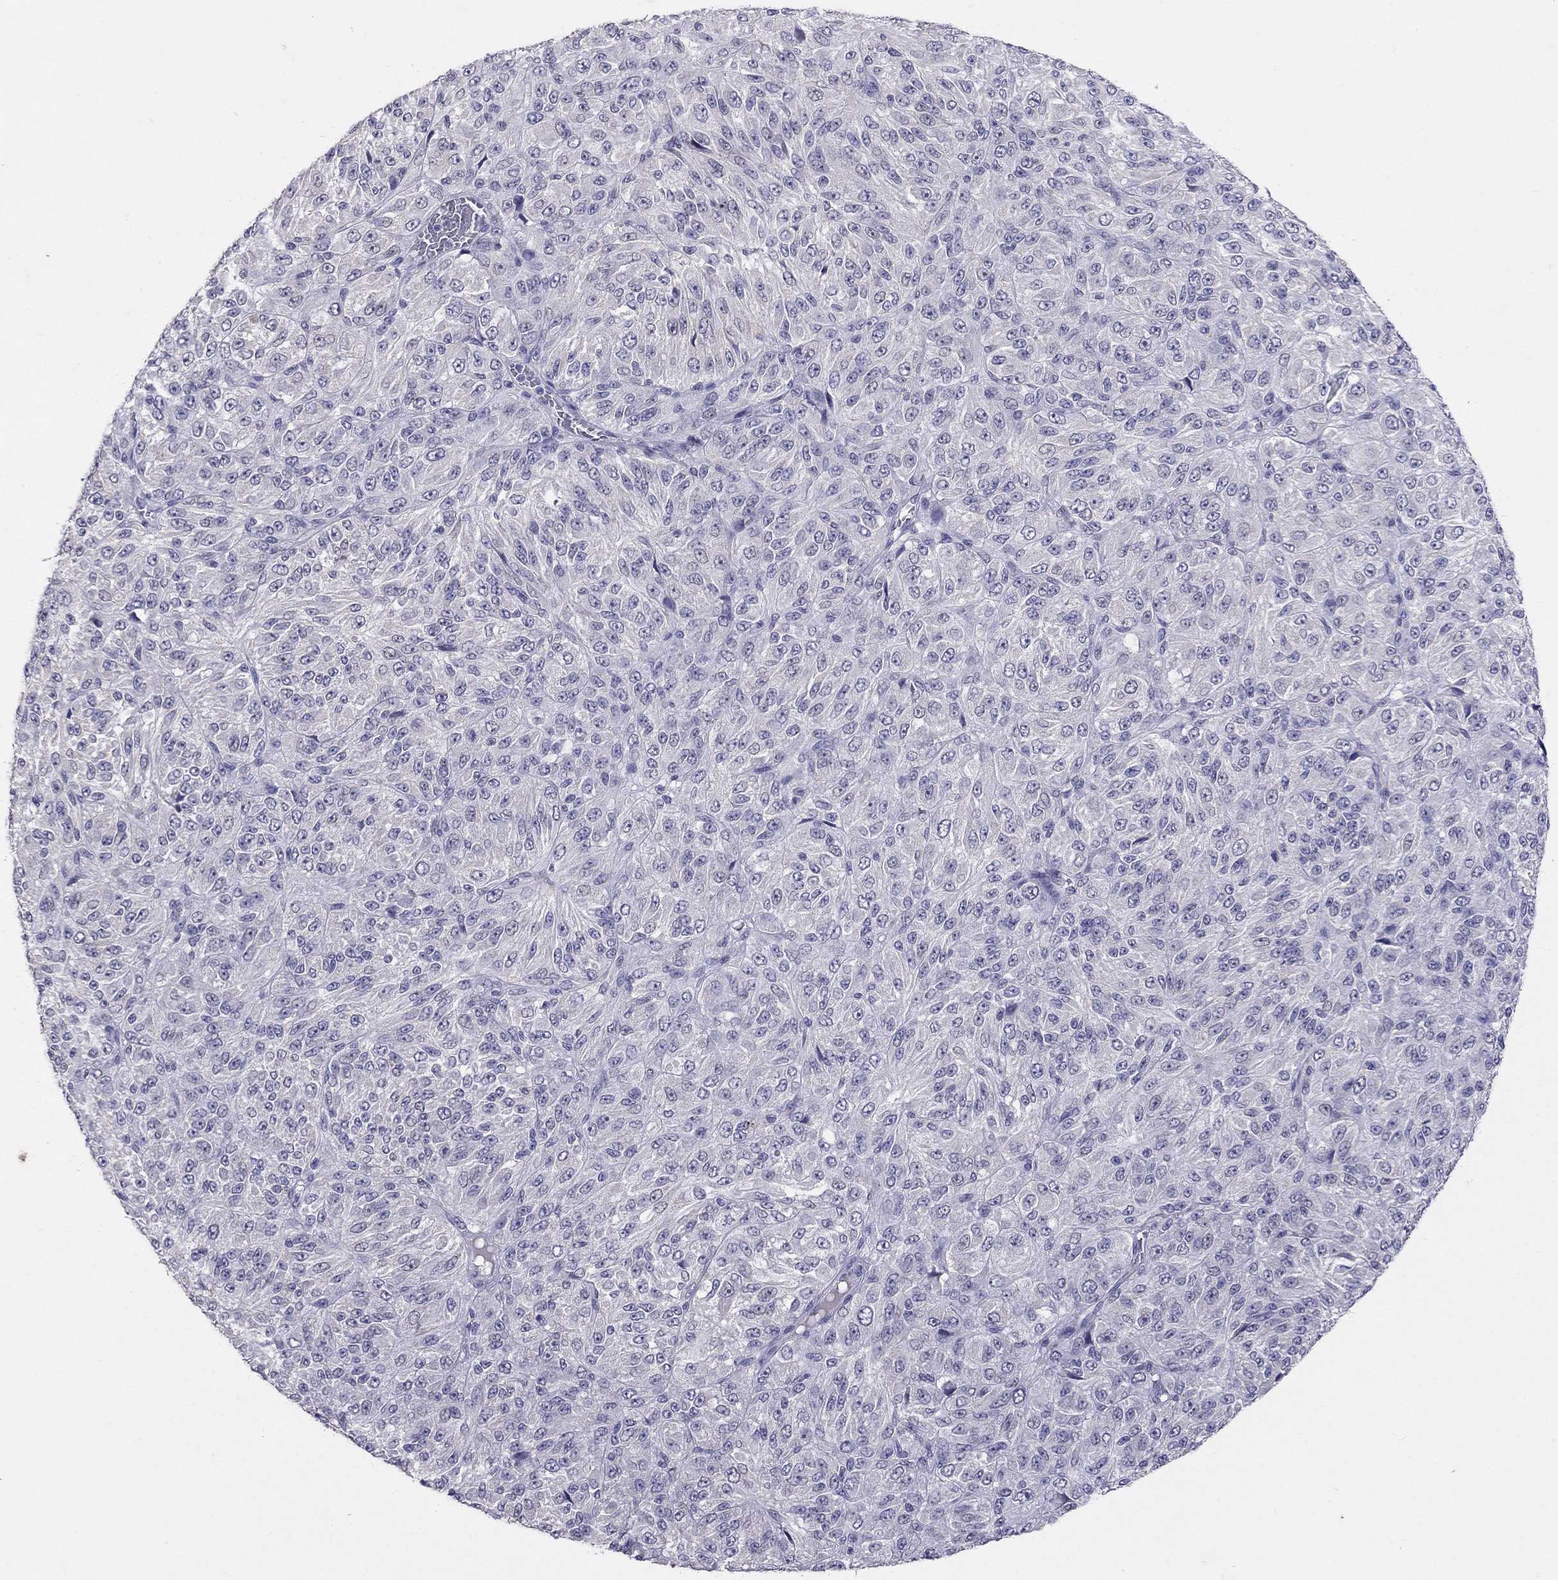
{"staining": {"intensity": "negative", "quantity": "none", "location": "none"}, "tissue": "melanoma", "cell_type": "Tumor cells", "image_type": "cancer", "snomed": [{"axis": "morphology", "description": "Malignant melanoma, Metastatic site"}, {"axis": "topography", "description": "Brain"}], "caption": "Immunohistochemistry of malignant melanoma (metastatic site) shows no expression in tumor cells.", "gene": "FST", "patient": {"sex": "female", "age": 56}}